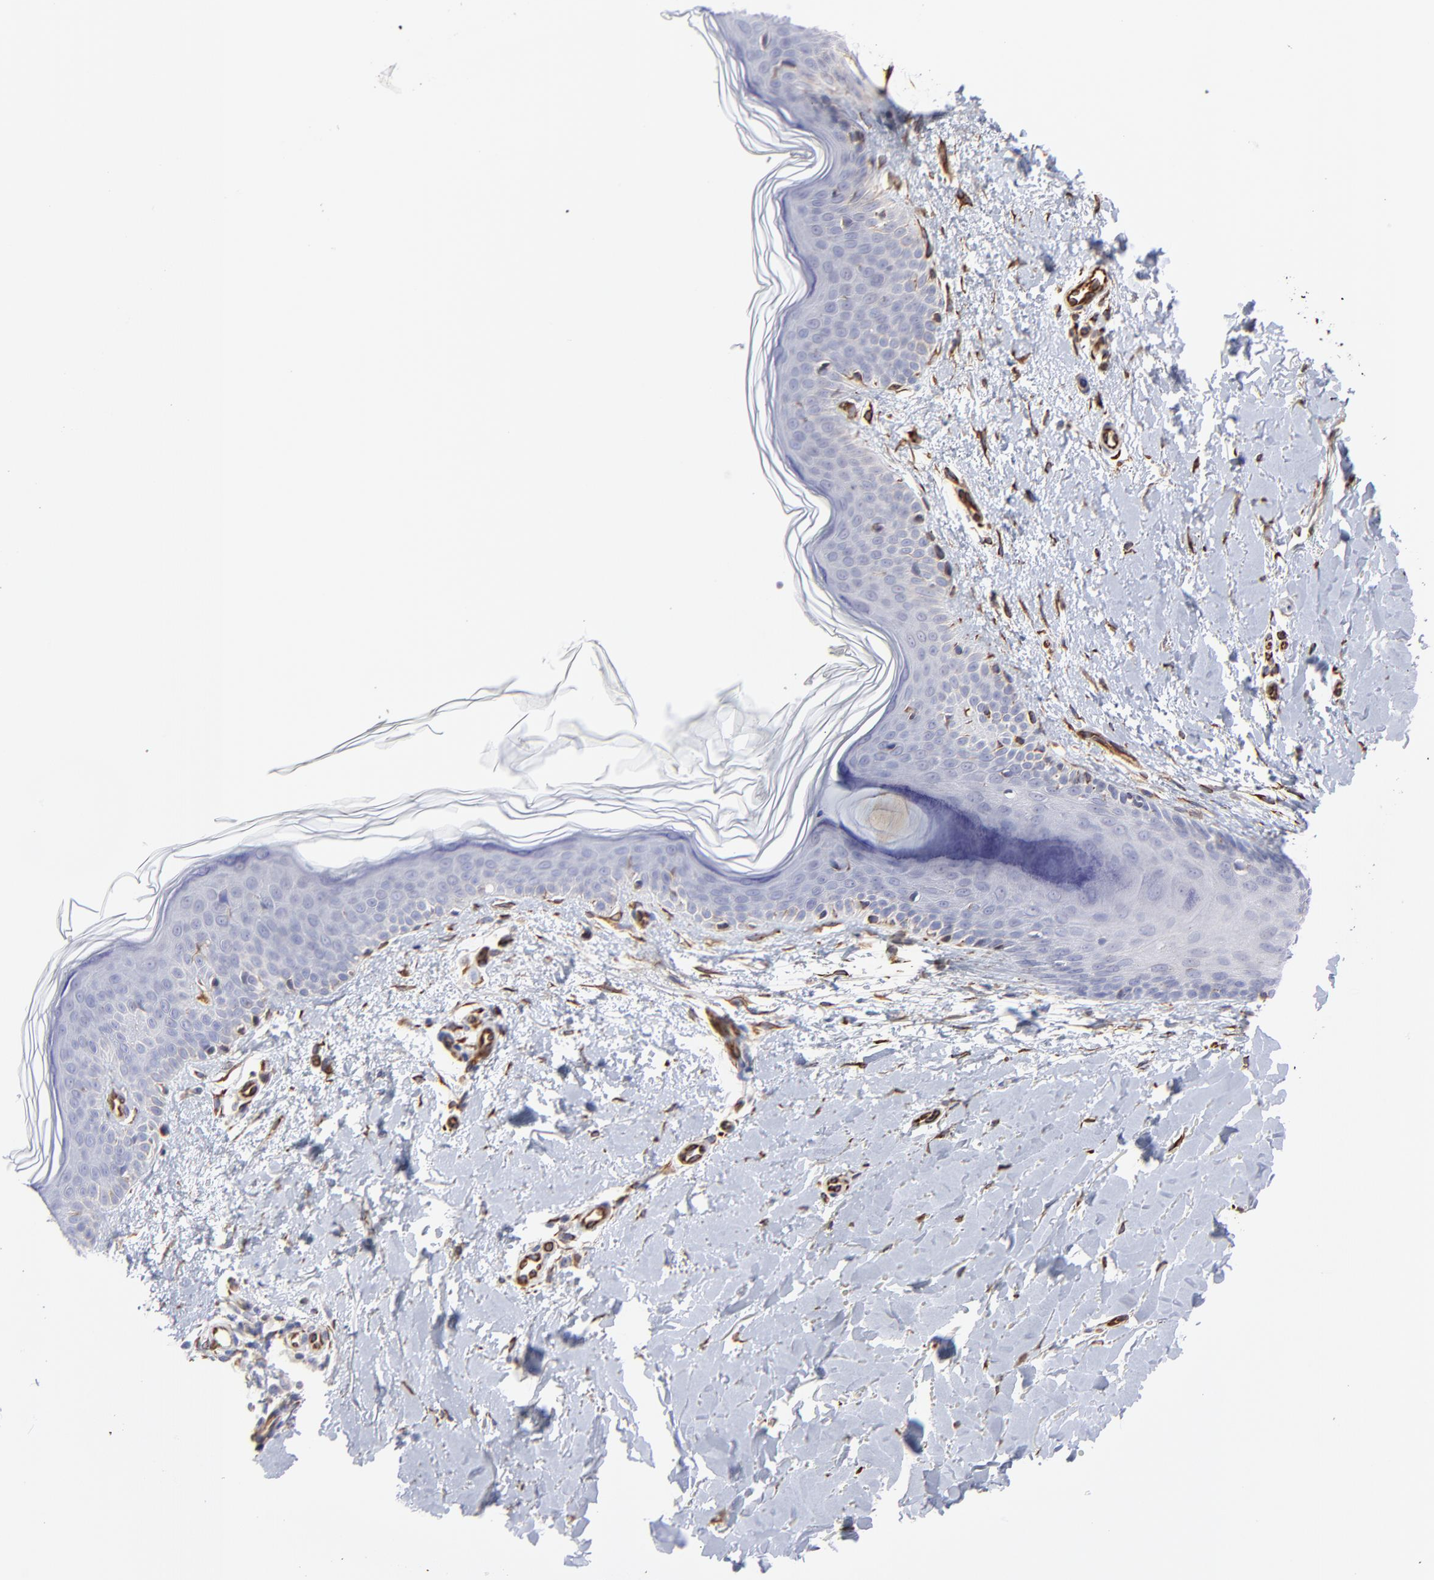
{"staining": {"intensity": "moderate", "quantity": ">75%", "location": "cytoplasmic/membranous"}, "tissue": "skin", "cell_type": "Fibroblasts", "image_type": "normal", "snomed": [{"axis": "morphology", "description": "Normal tissue, NOS"}, {"axis": "topography", "description": "Skin"}], "caption": "A histopathology image of human skin stained for a protein exhibits moderate cytoplasmic/membranous brown staining in fibroblasts.", "gene": "COX8C", "patient": {"sex": "female", "age": 56}}